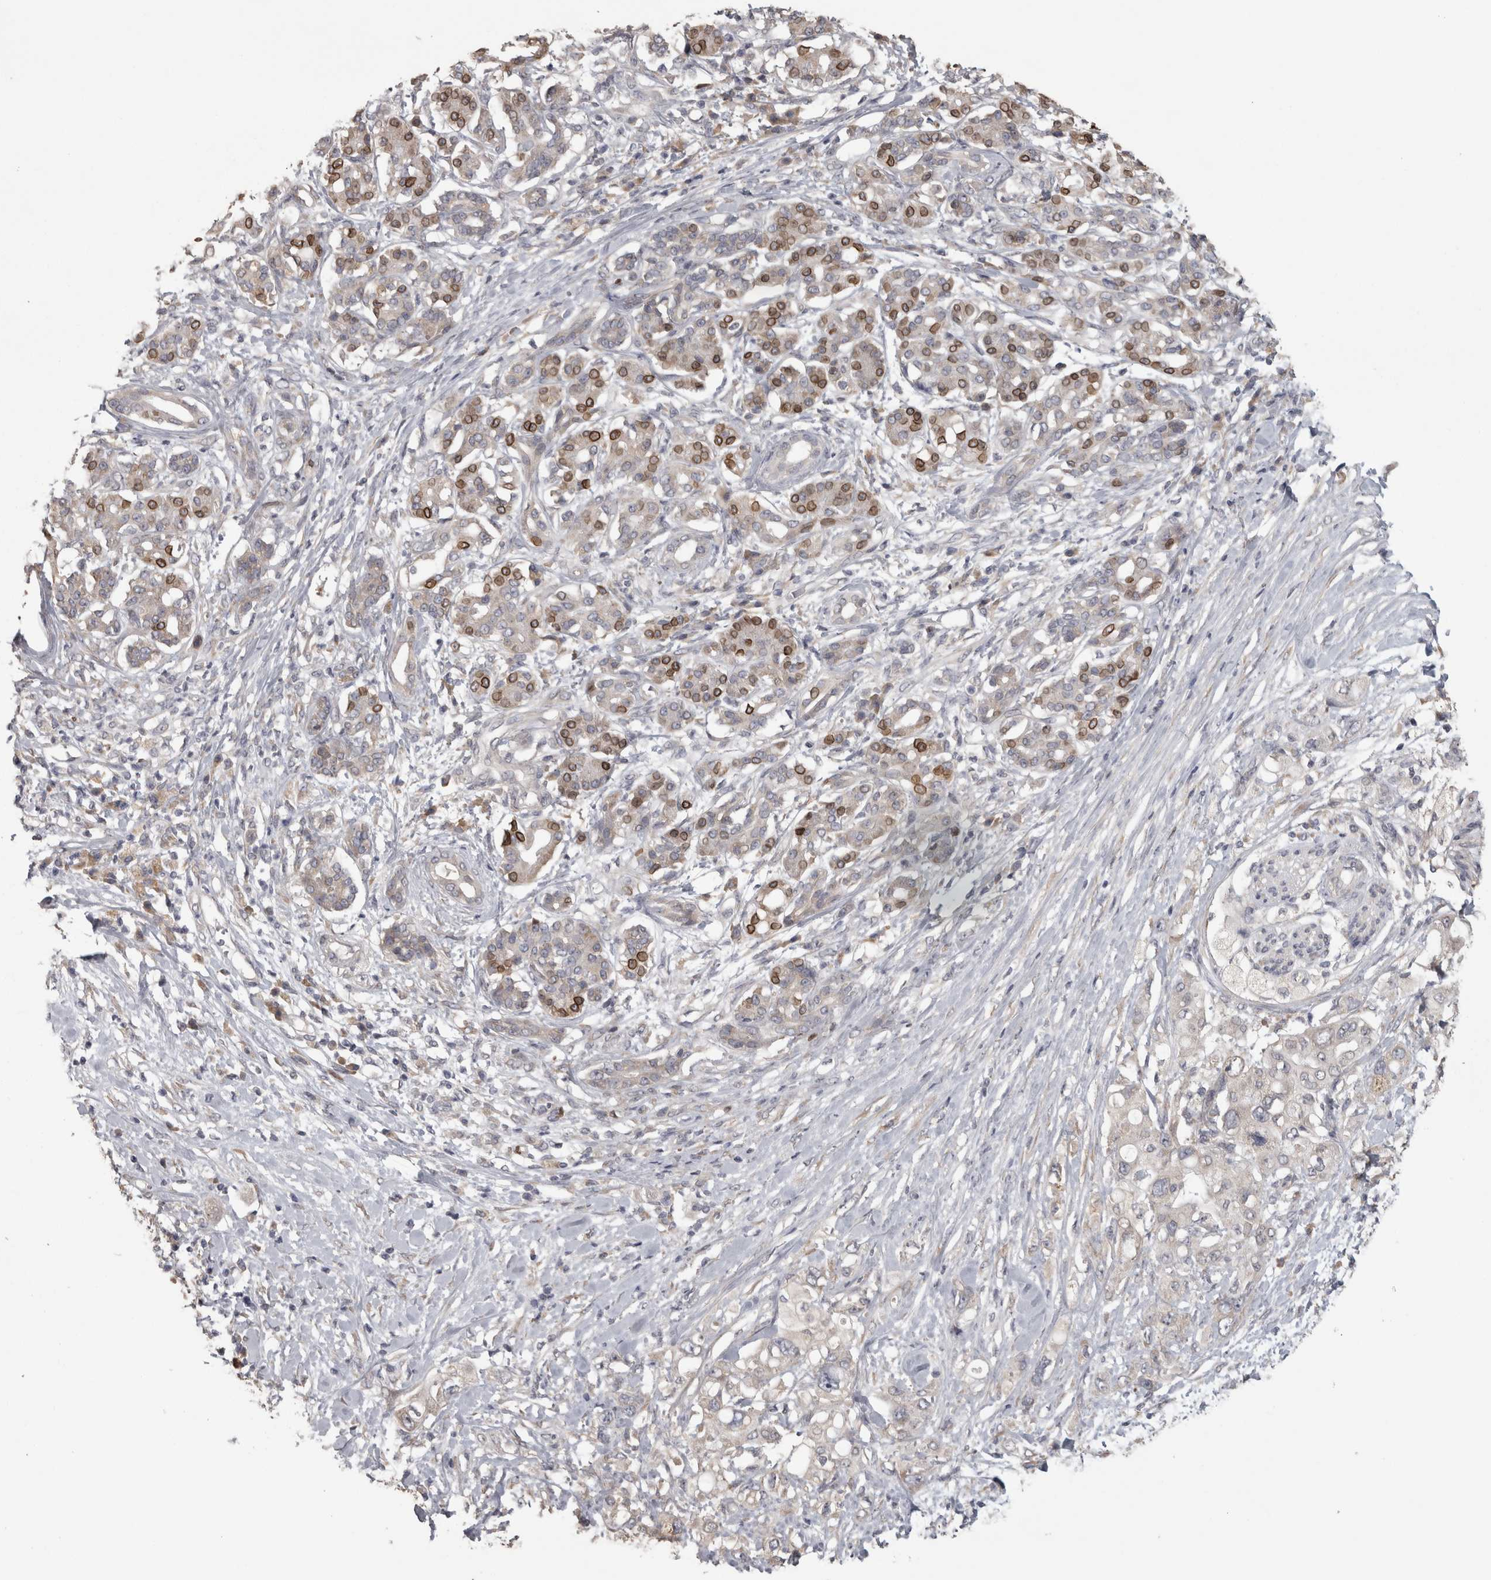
{"staining": {"intensity": "negative", "quantity": "none", "location": "none"}, "tissue": "pancreatic cancer", "cell_type": "Tumor cells", "image_type": "cancer", "snomed": [{"axis": "morphology", "description": "Adenocarcinoma, NOS"}, {"axis": "topography", "description": "Pancreas"}], "caption": "This is a micrograph of immunohistochemistry (IHC) staining of pancreatic adenocarcinoma, which shows no expression in tumor cells.", "gene": "RAB29", "patient": {"sex": "female", "age": 56}}